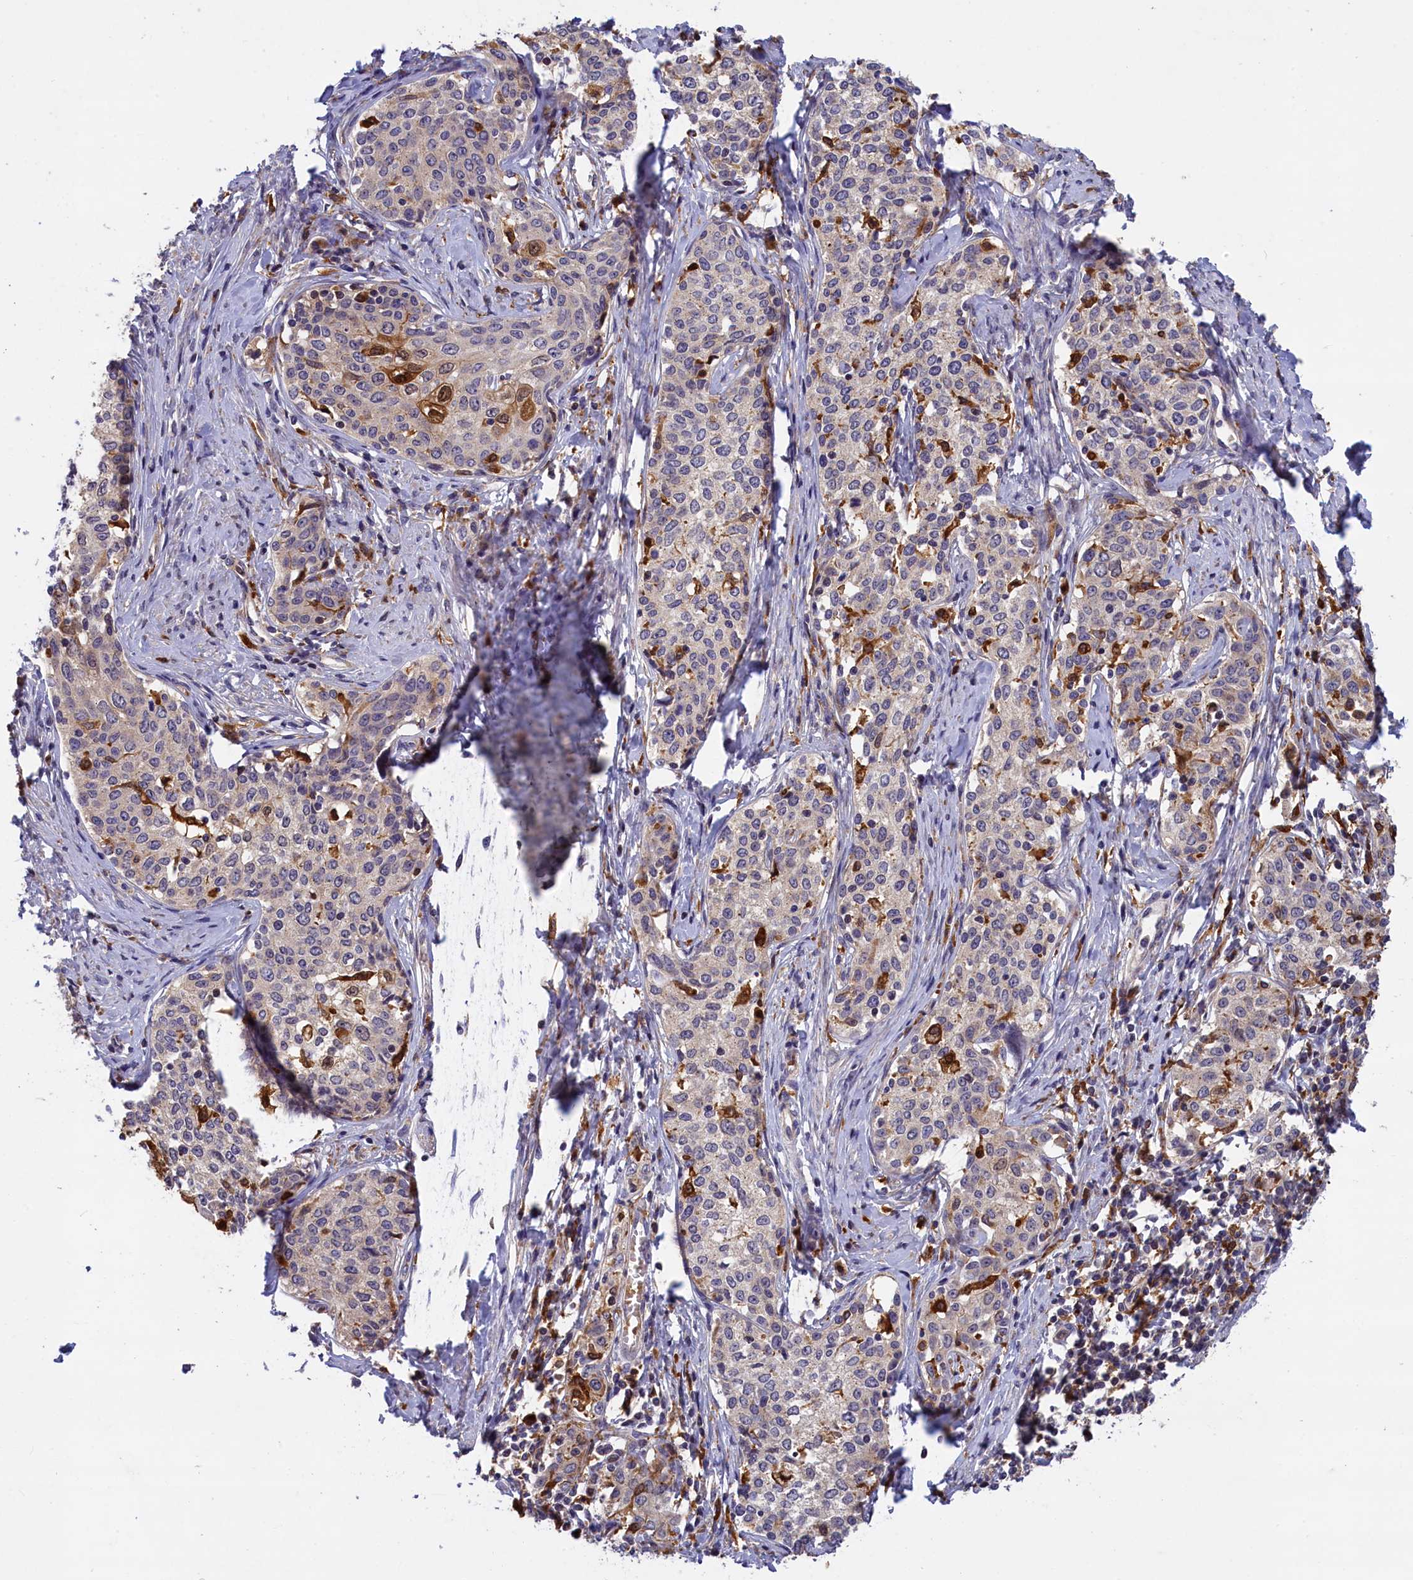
{"staining": {"intensity": "negative", "quantity": "none", "location": "none"}, "tissue": "cervical cancer", "cell_type": "Tumor cells", "image_type": "cancer", "snomed": [{"axis": "morphology", "description": "Squamous cell carcinoma, NOS"}, {"axis": "morphology", "description": "Adenocarcinoma, NOS"}, {"axis": "topography", "description": "Cervix"}], "caption": "Immunohistochemistry image of human squamous cell carcinoma (cervical) stained for a protein (brown), which displays no positivity in tumor cells. (Stains: DAB immunohistochemistry (IHC) with hematoxylin counter stain, Microscopy: brightfield microscopy at high magnification).", "gene": "NAIP", "patient": {"sex": "female", "age": 52}}